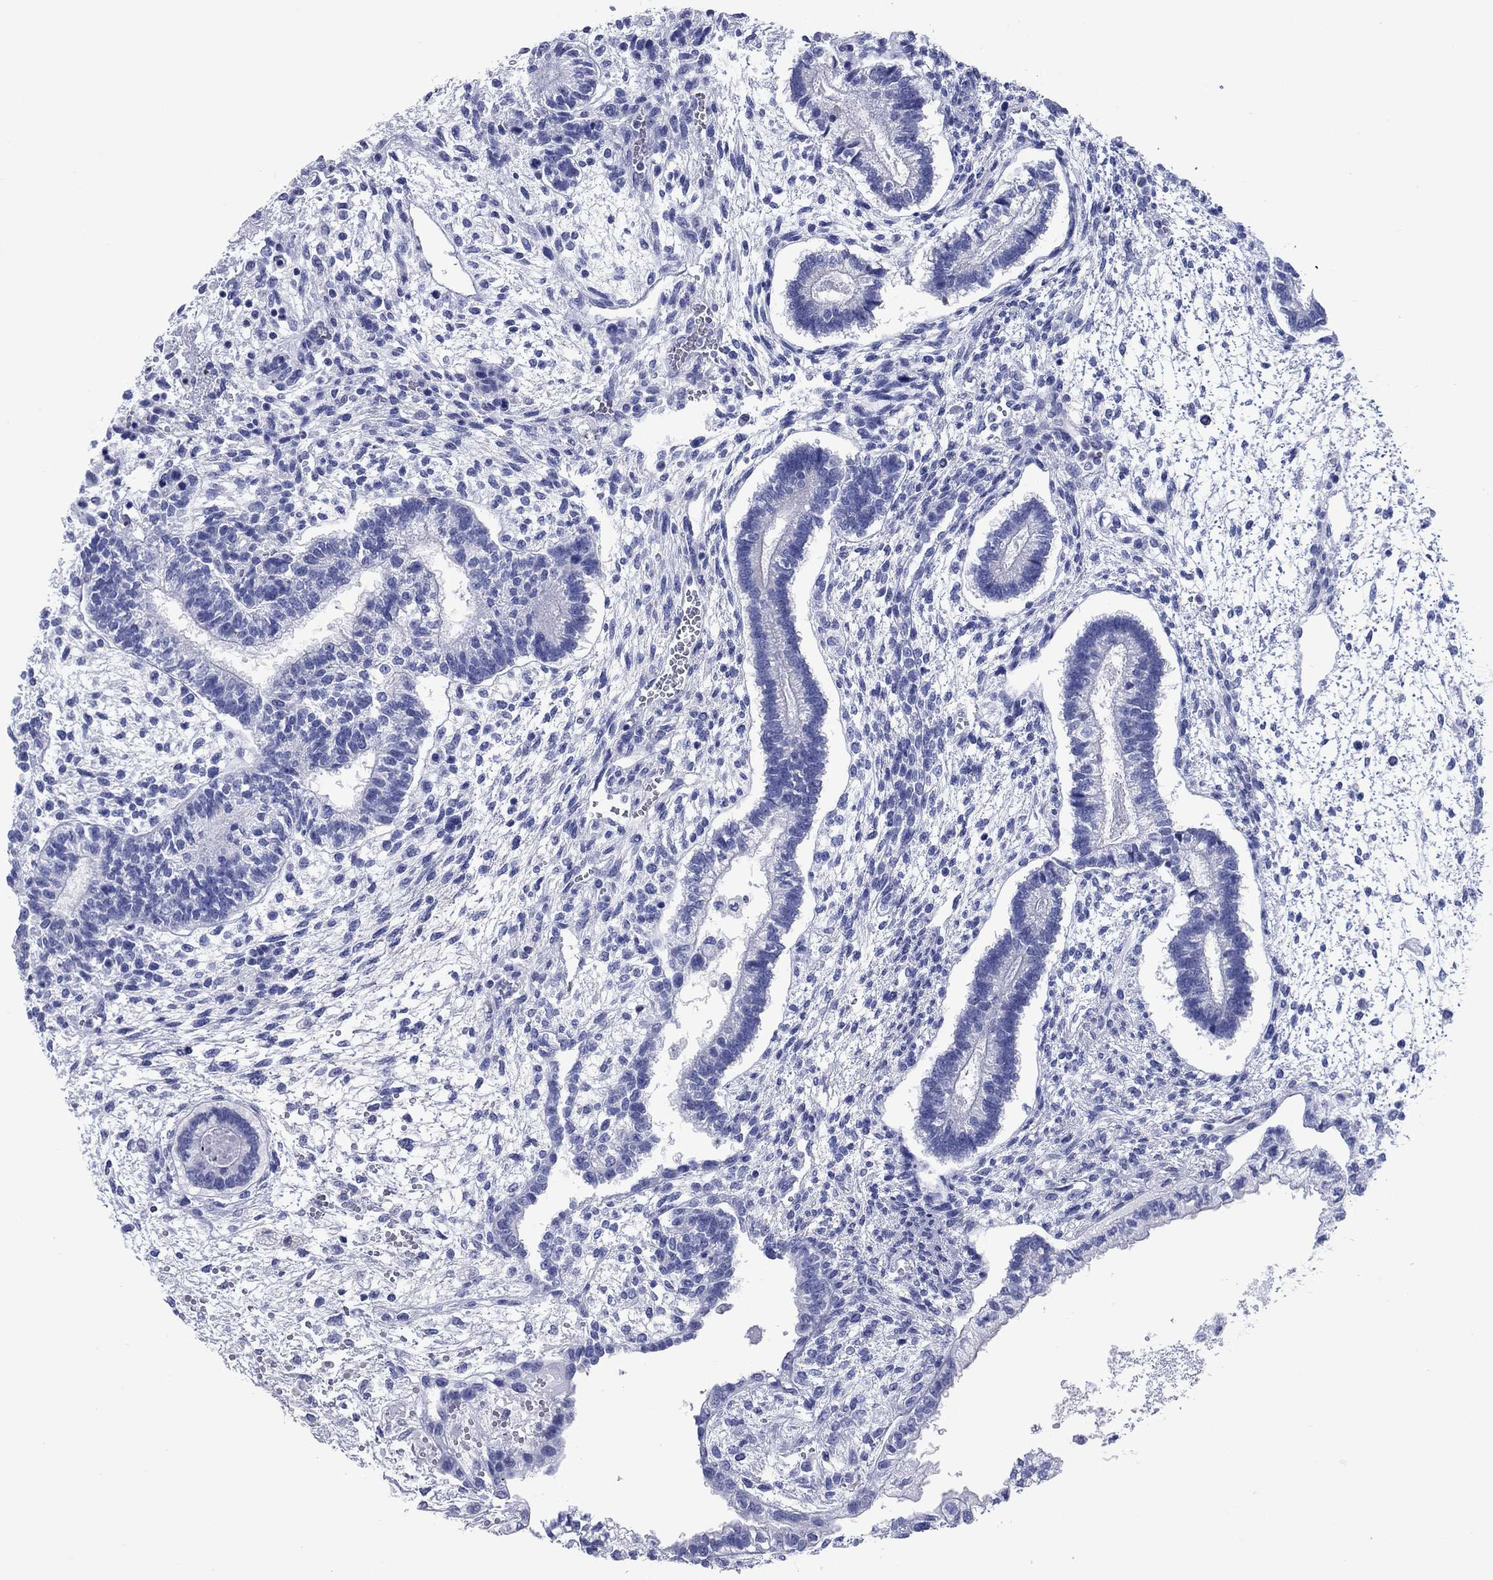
{"staining": {"intensity": "negative", "quantity": "none", "location": "none"}, "tissue": "testis cancer", "cell_type": "Tumor cells", "image_type": "cancer", "snomed": [{"axis": "morphology", "description": "Carcinoma, Embryonal, NOS"}, {"axis": "topography", "description": "Testis"}], "caption": "Immunohistochemistry of testis cancer (embryonal carcinoma) exhibits no staining in tumor cells.", "gene": "CCNA1", "patient": {"sex": "male", "age": 37}}